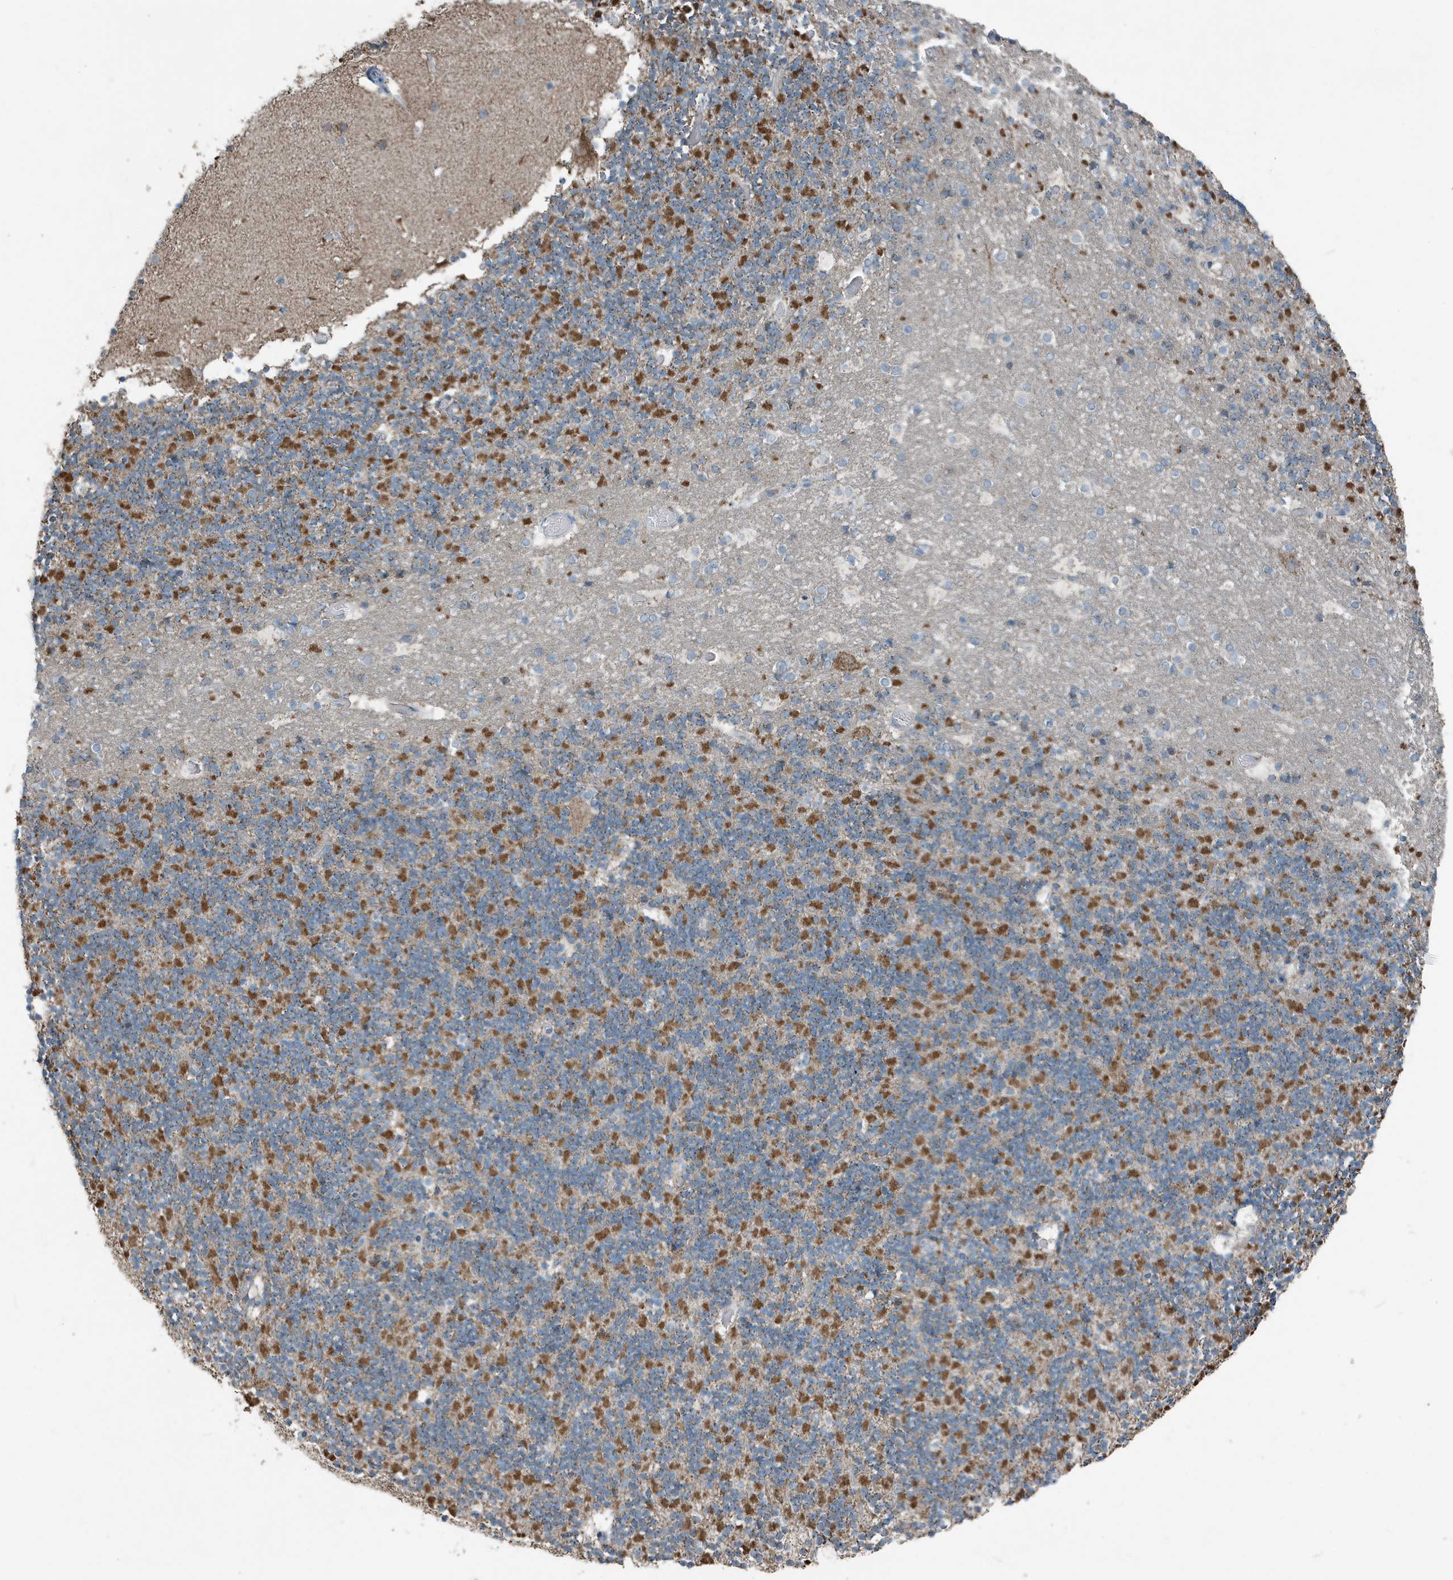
{"staining": {"intensity": "moderate", "quantity": "25%-75%", "location": "cytoplasmic/membranous"}, "tissue": "cerebellum", "cell_type": "Cells in granular layer", "image_type": "normal", "snomed": [{"axis": "morphology", "description": "Normal tissue, NOS"}, {"axis": "topography", "description": "Cerebellum"}], "caption": "Immunohistochemistry (DAB (3,3'-diaminobenzidine)) staining of normal cerebellum demonstrates moderate cytoplasmic/membranous protein positivity in about 25%-75% of cells in granular layer. (DAB (3,3'-diaminobenzidine) IHC, brown staining for protein, blue staining for nuclei).", "gene": "MT", "patient": {"sex": "male", "age": 57}}